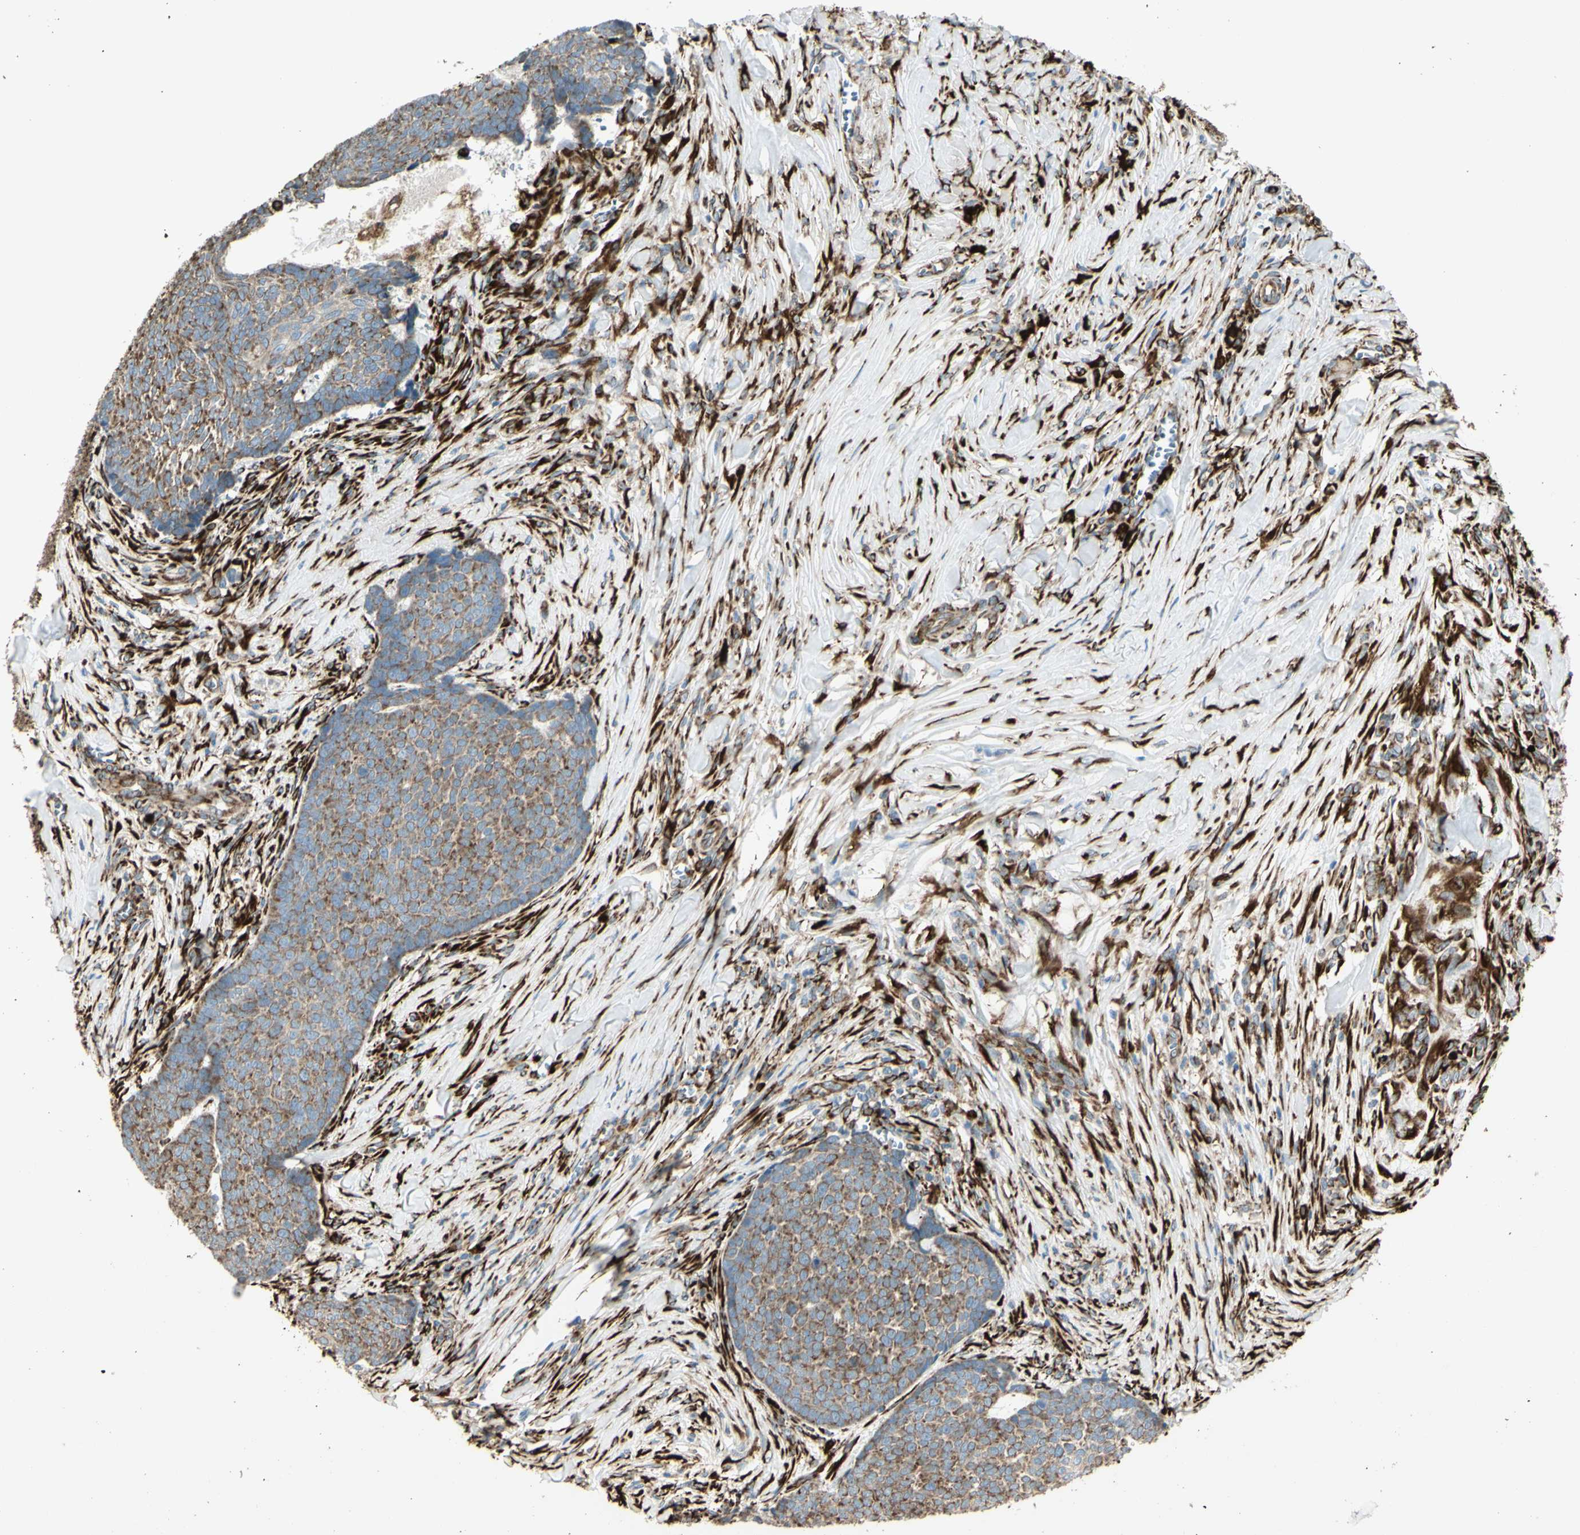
{"staining": {"intensity": "moderate", "quantity": ">75%", "location": "cytoplasmic/membranous"}, "tissue": "skin cancer", "cell_type": "Tumor cells", "image_type": "cancer", "snomed": [{"axis": "morphology", "description": "Basal cell carcinoma"}, {"axis": "topography", "description": "Skin"}], "caption": "Skin cancer (basal cell carcinoma) stained with a protein marker shows moderate staining in tumor cells.", "gene": "RRBP1", "patient": {"sex": "male", "age": 84}}